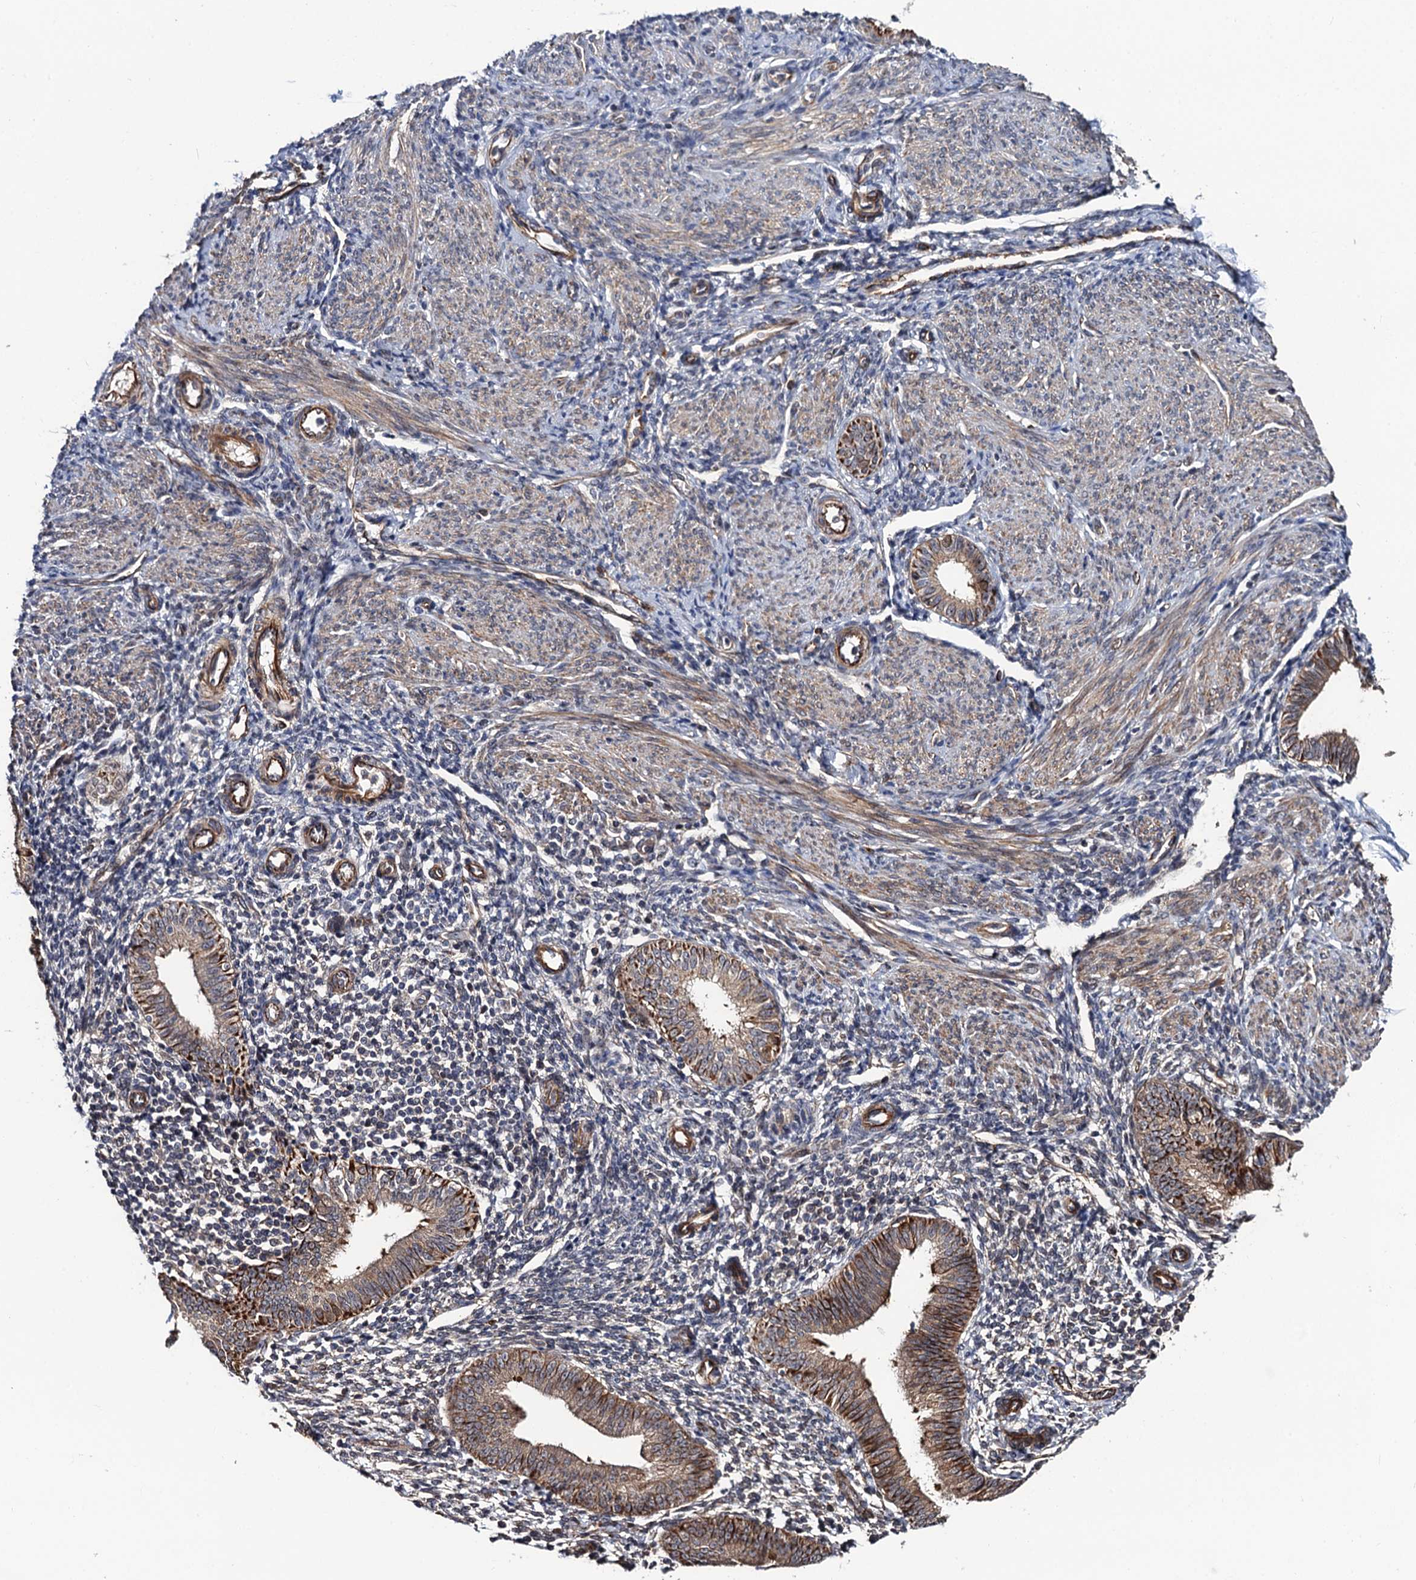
{"staining": {"intensity": "weak", "quantity": "<25%", "location": "cytoplasmic/membranous"}, "tissue": "endometrium", "cell_type": "Cells in endometrial stroma", "image_type": "normal", "snomed": [{"axis": "morphology", "description": "Normal tissue, NOS"}, {"axis": "topography", "description": "Uterus"}, {"axis": "topography", "description": "Endometrium"}], "caption": "This micrograph is of normal endometrium stained with immunohistochemistry (IHC) to label a protein in brown with the nuclei are counter-stained blue. There is no expression in cells in endometrial stroma.", "gene": "FSIP1", "patient": {"sex": "female", "age": 48}}